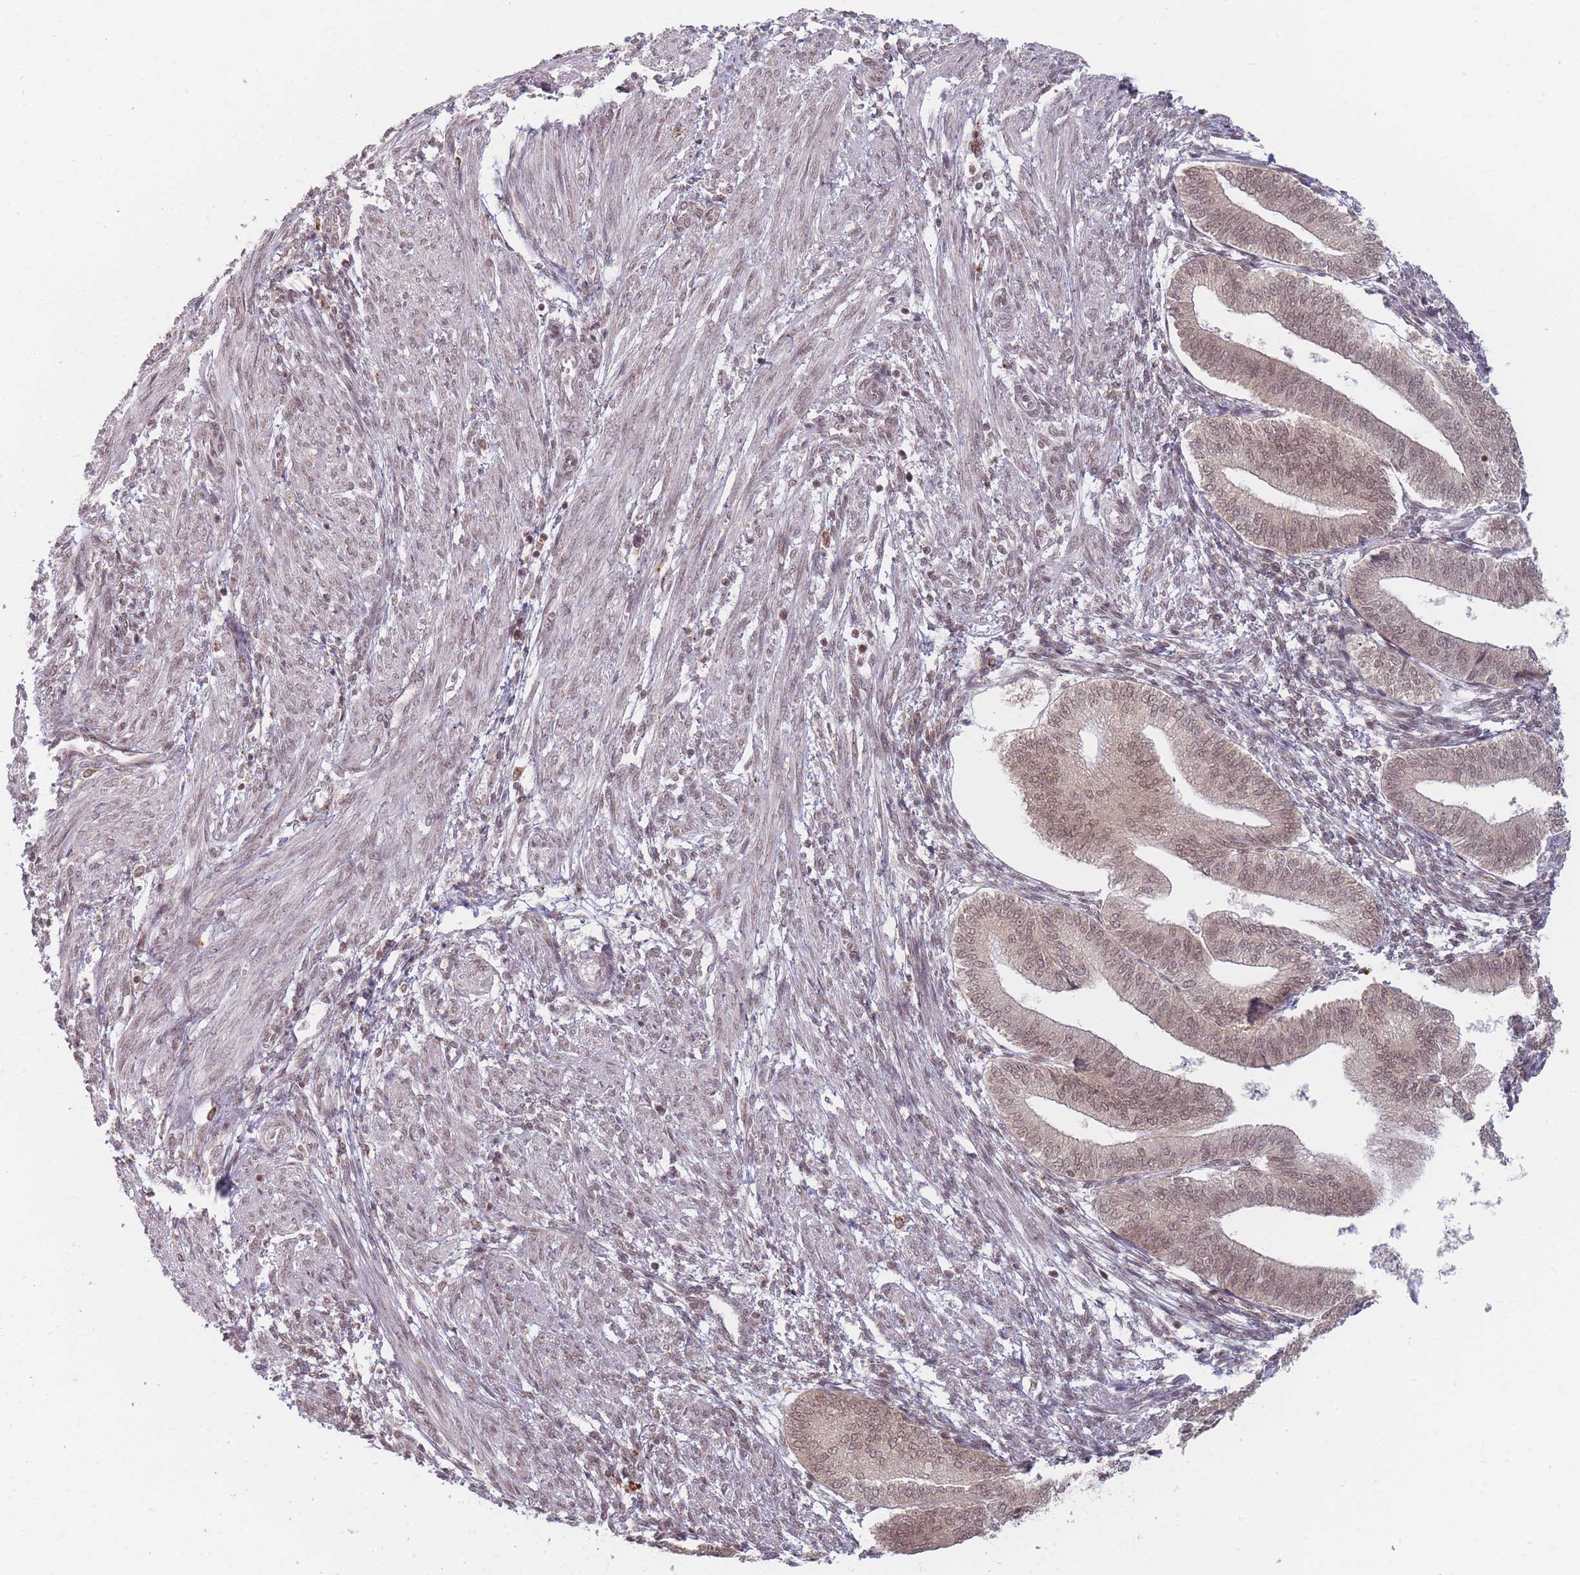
{"staining": {"intensity": "weak", "quantity": ">75%", "location": "nuclear"}, "tissue": "endometrium", "cell_type": "Cells in endometrial stroma", "image_type": "normal", "snomed": [{"axis": "morphology", "description": "Normal tissue, NOS"}, {"axis": "topography", "description": "Endometrium"}], "caption": "This photomicrograph shows IHC staining of normal human endometrium, with low weak nuclear staining in about >75% of cells in endometrial stroma.", "gene": "SPATA45", "patient": {"sex": "female", "age": 34}}